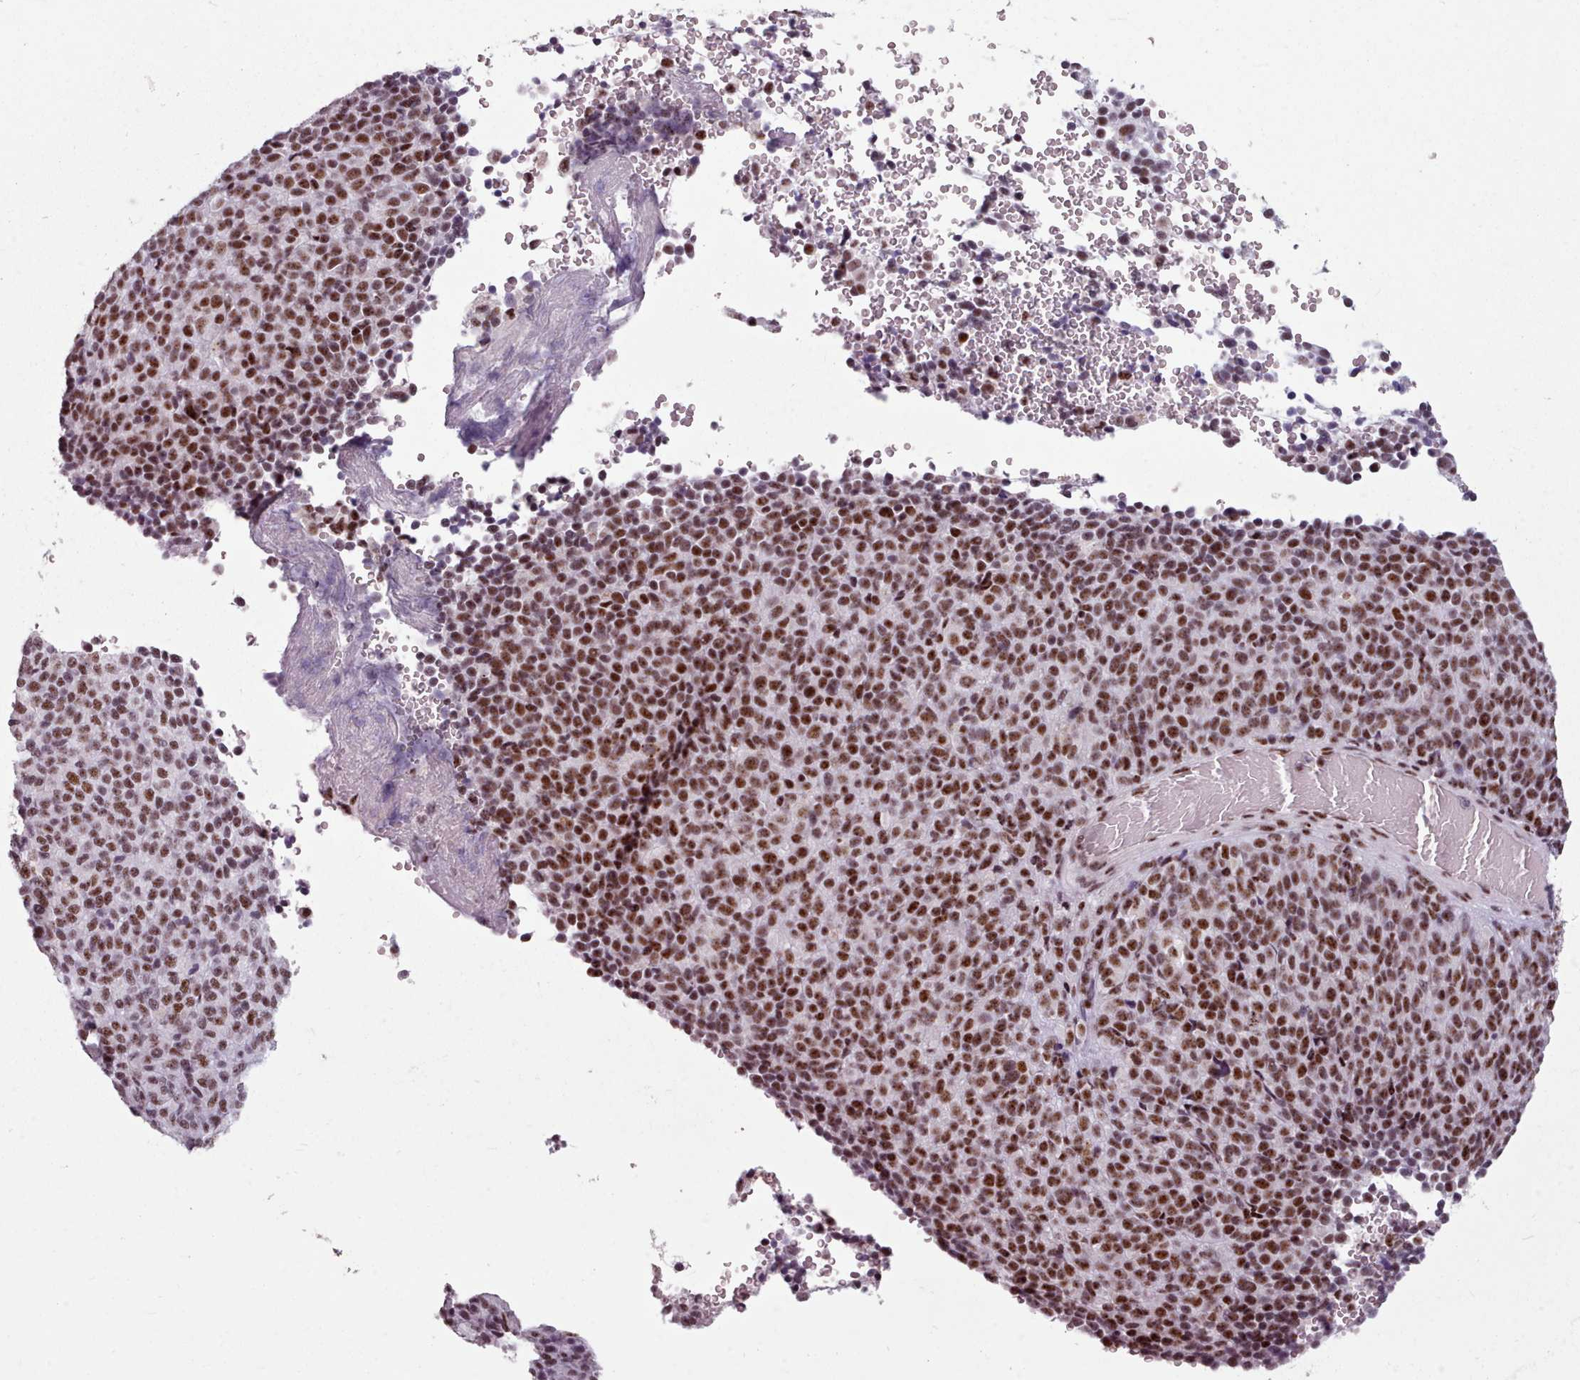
{"staining": {"intensity": "strong", "quantity": "25%-75%", "location": "nuclear"}, "tissue": "melanoma", "cell_type": "Tumor cells", "image_type": "cancer", "snomed": [{"axis": "morphology", "description": "Malignant melanoma, Metastatic site"}, {"axis": "topography", "description": "Brain"}], "caption": "A micrograph of malignant melanoma (metastatic site) stained for a protein reveals strong nuclear brown staining in tumor cells. (Stains: DAB in brown, nuclei in blue, Microscopy: brightfield microscopy at high magnification).", "gene": "SRRM1", "patient": {"sex": "female", "age": 56}}